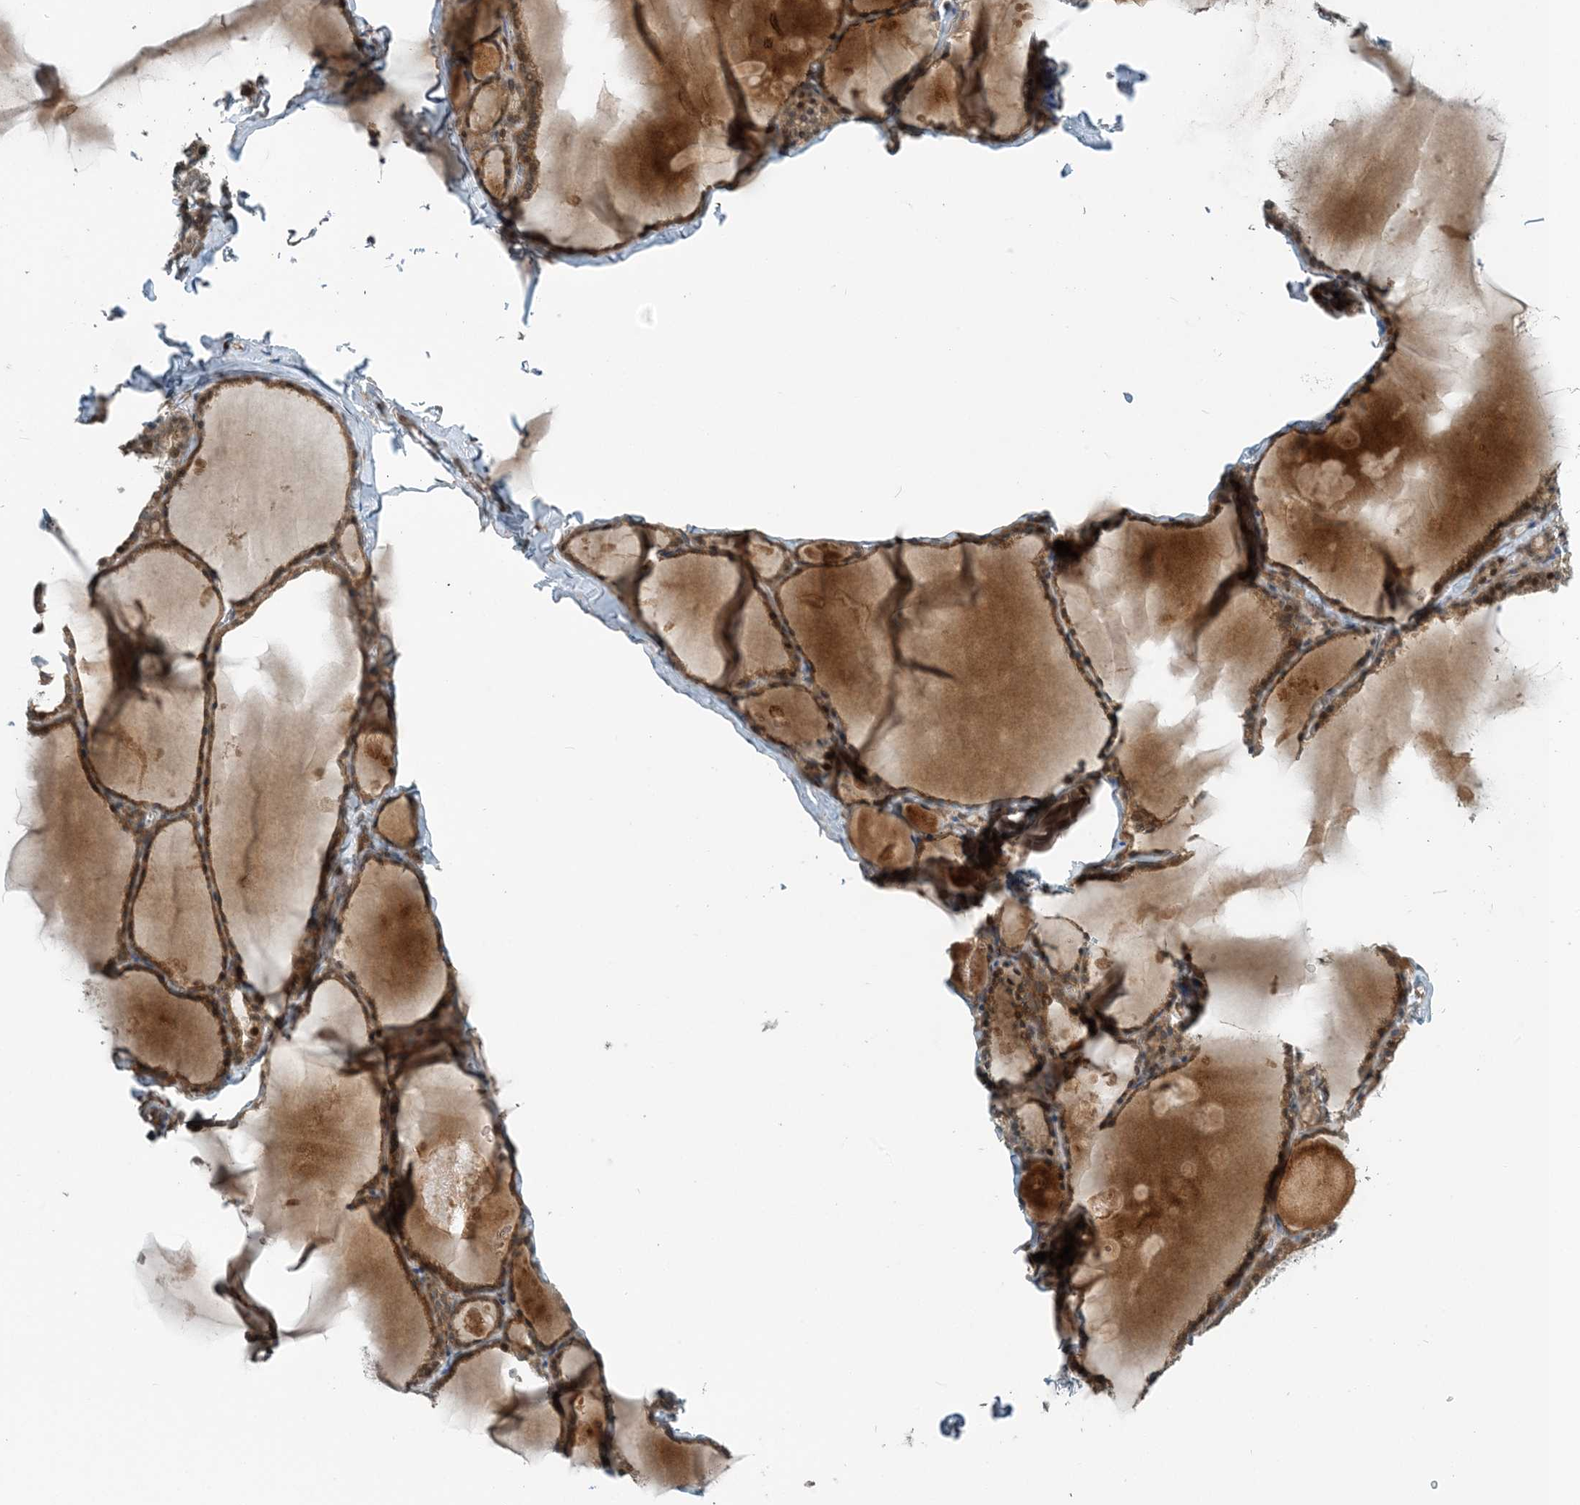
{"staining": {"intensity": "strong", "quantity": ">75%", "location": "cytoplasmic/membranous"}, "tissue": "thyroid gland", "cell_type": "Glandular cells", "image_type": "normal", "snomed": [{"axis": "morphology", "description": "Normal tissue, NOS"}, {"axis": "topography", "description": "Thyroid gland"}], "caption": "Protein expression analysis of unremarkable human thyroid gland reveals strong cytoplasmic/membranous positivity in about >75% of glandular cells.", "gene": "ZBTB3", "patient": {"sex": "male", "age": 56}}